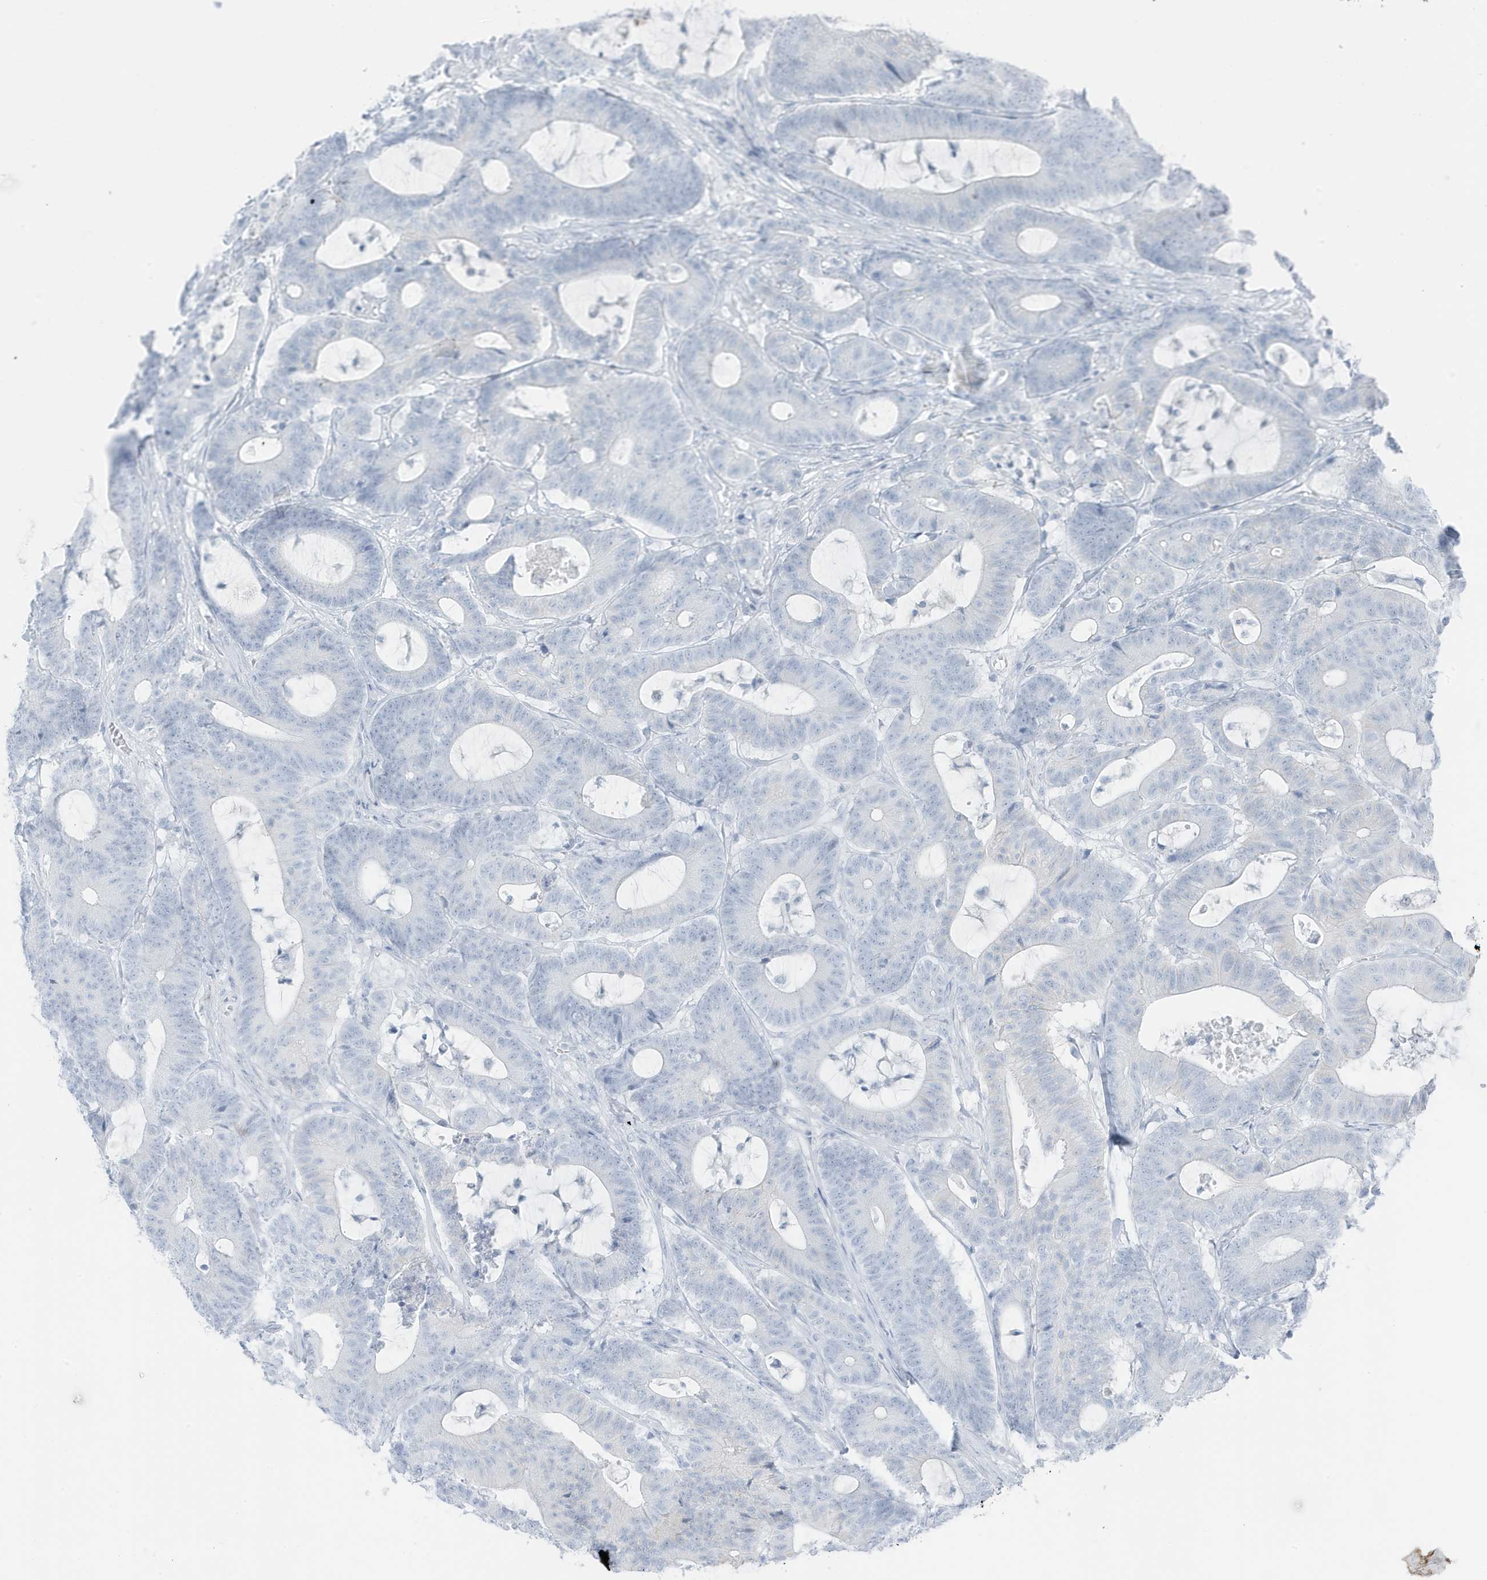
{"staining": {"intensity": "negative", "quantity": "none", "location": "none"}, "tissue": "colorectal cancer", "cell_type": "Tumor cells", "image_type": "cancer", "snomed": [{"axis": "morphology", "description": "Adenocarcinoma, NOS"}, {"axis": "topography", "description": "Colon"}], "caption": "The histopathology image demonstrates no significant positivity in tumor cells of colorectal cancer (adenocarcinoma).", "gene": "ZFP64", "patient": {"sex": "female", "age": 84}}